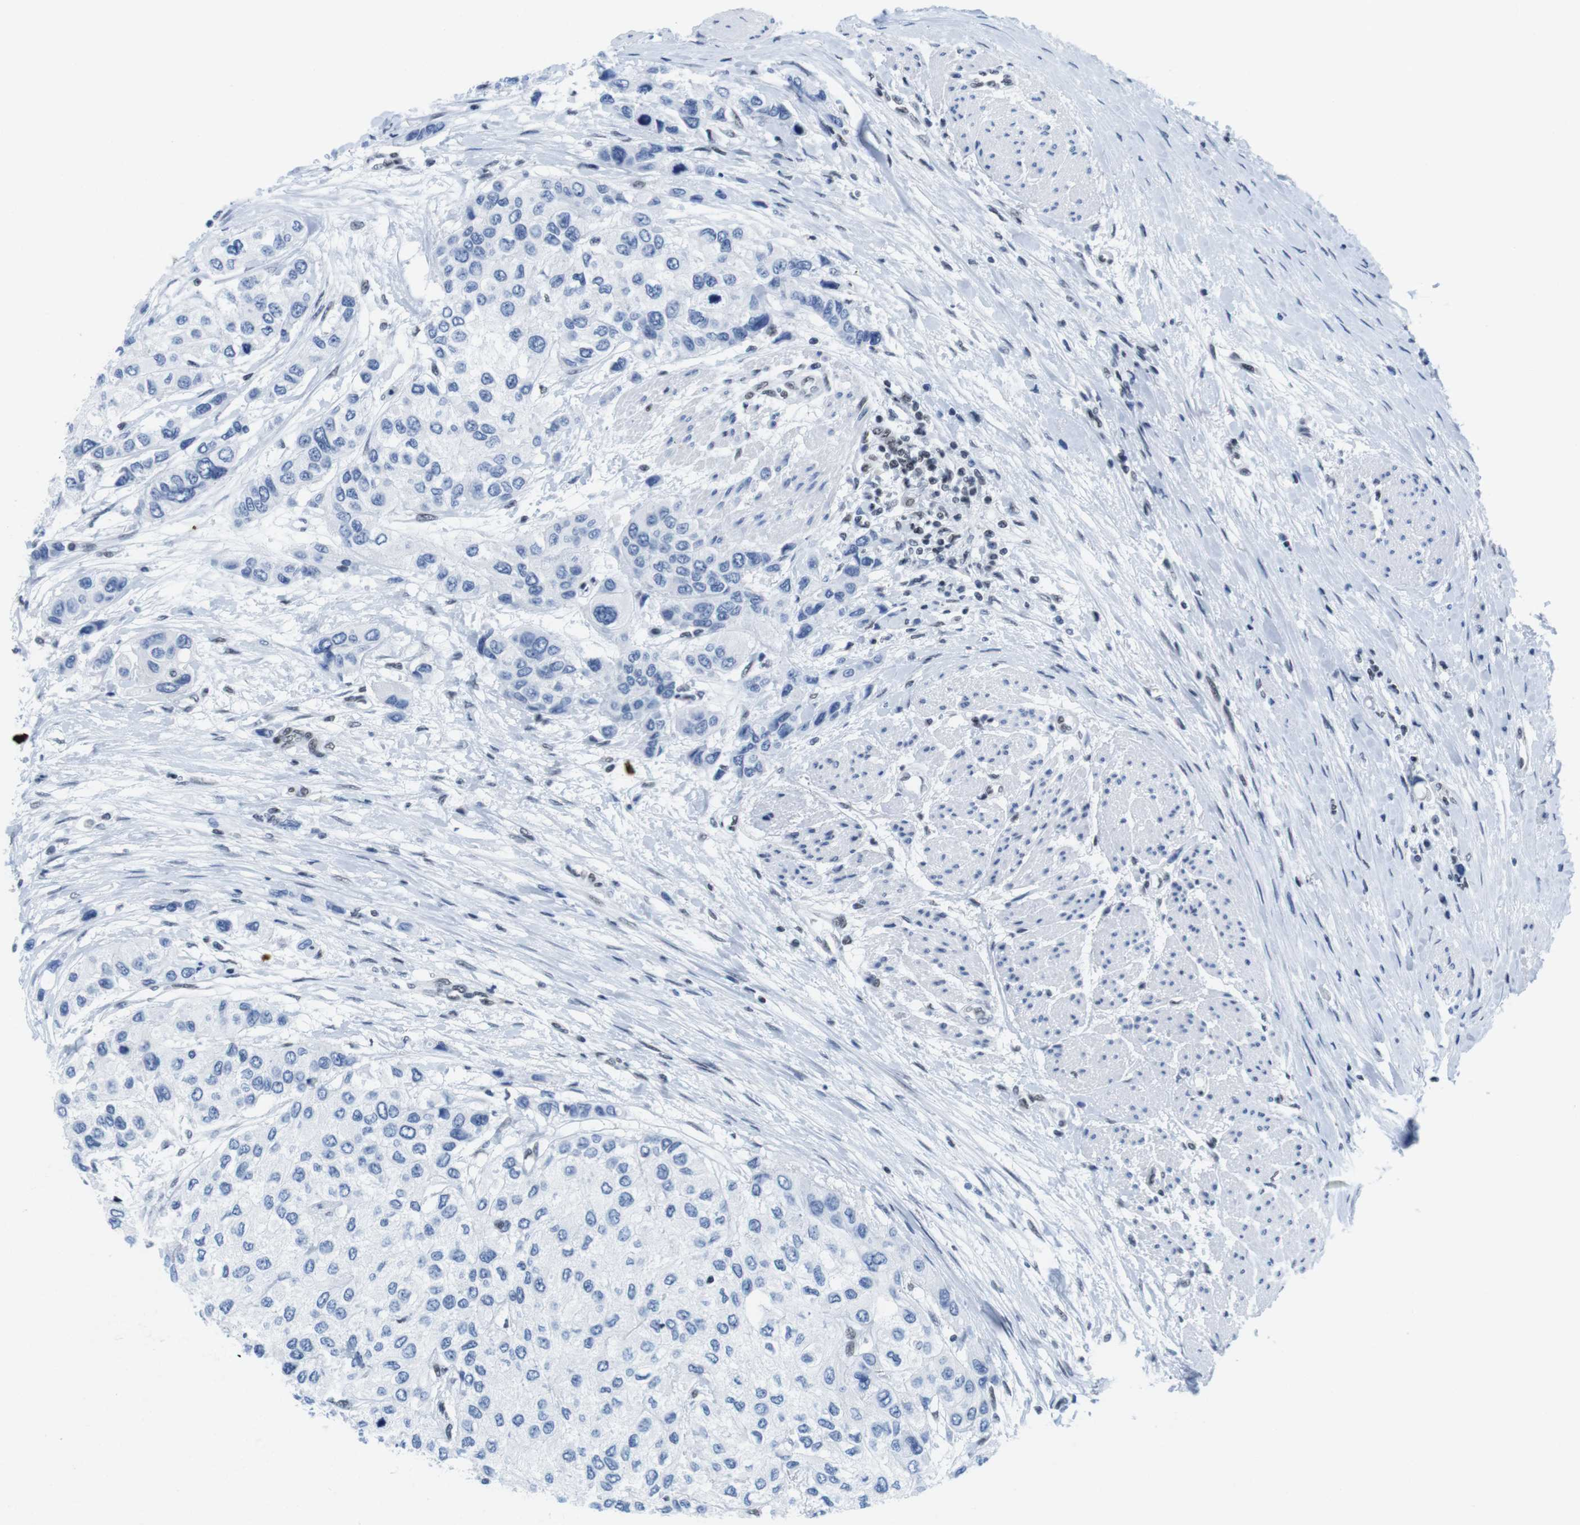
{"staining": {"intensity": "negative", "quantity": "none", "location": "none"}, "tissue": "urothelial cancer", "cell_type": "Tumor cells", "image_type": "cancer", "snomed": [{"axis": "morphology", "description": "Urothelial carcinoma, High grade"}, {"axis": "topography", "description": "Urinary bladder"}], "caption": "An image of human urothelial carcinoma (high-grade) is negative for staining in tumor cells. (Immunohistochemistry, brightfield microscopy, high magnification).", "gene": "IFI16", "patient": {"sex": "female", "age": 56}}